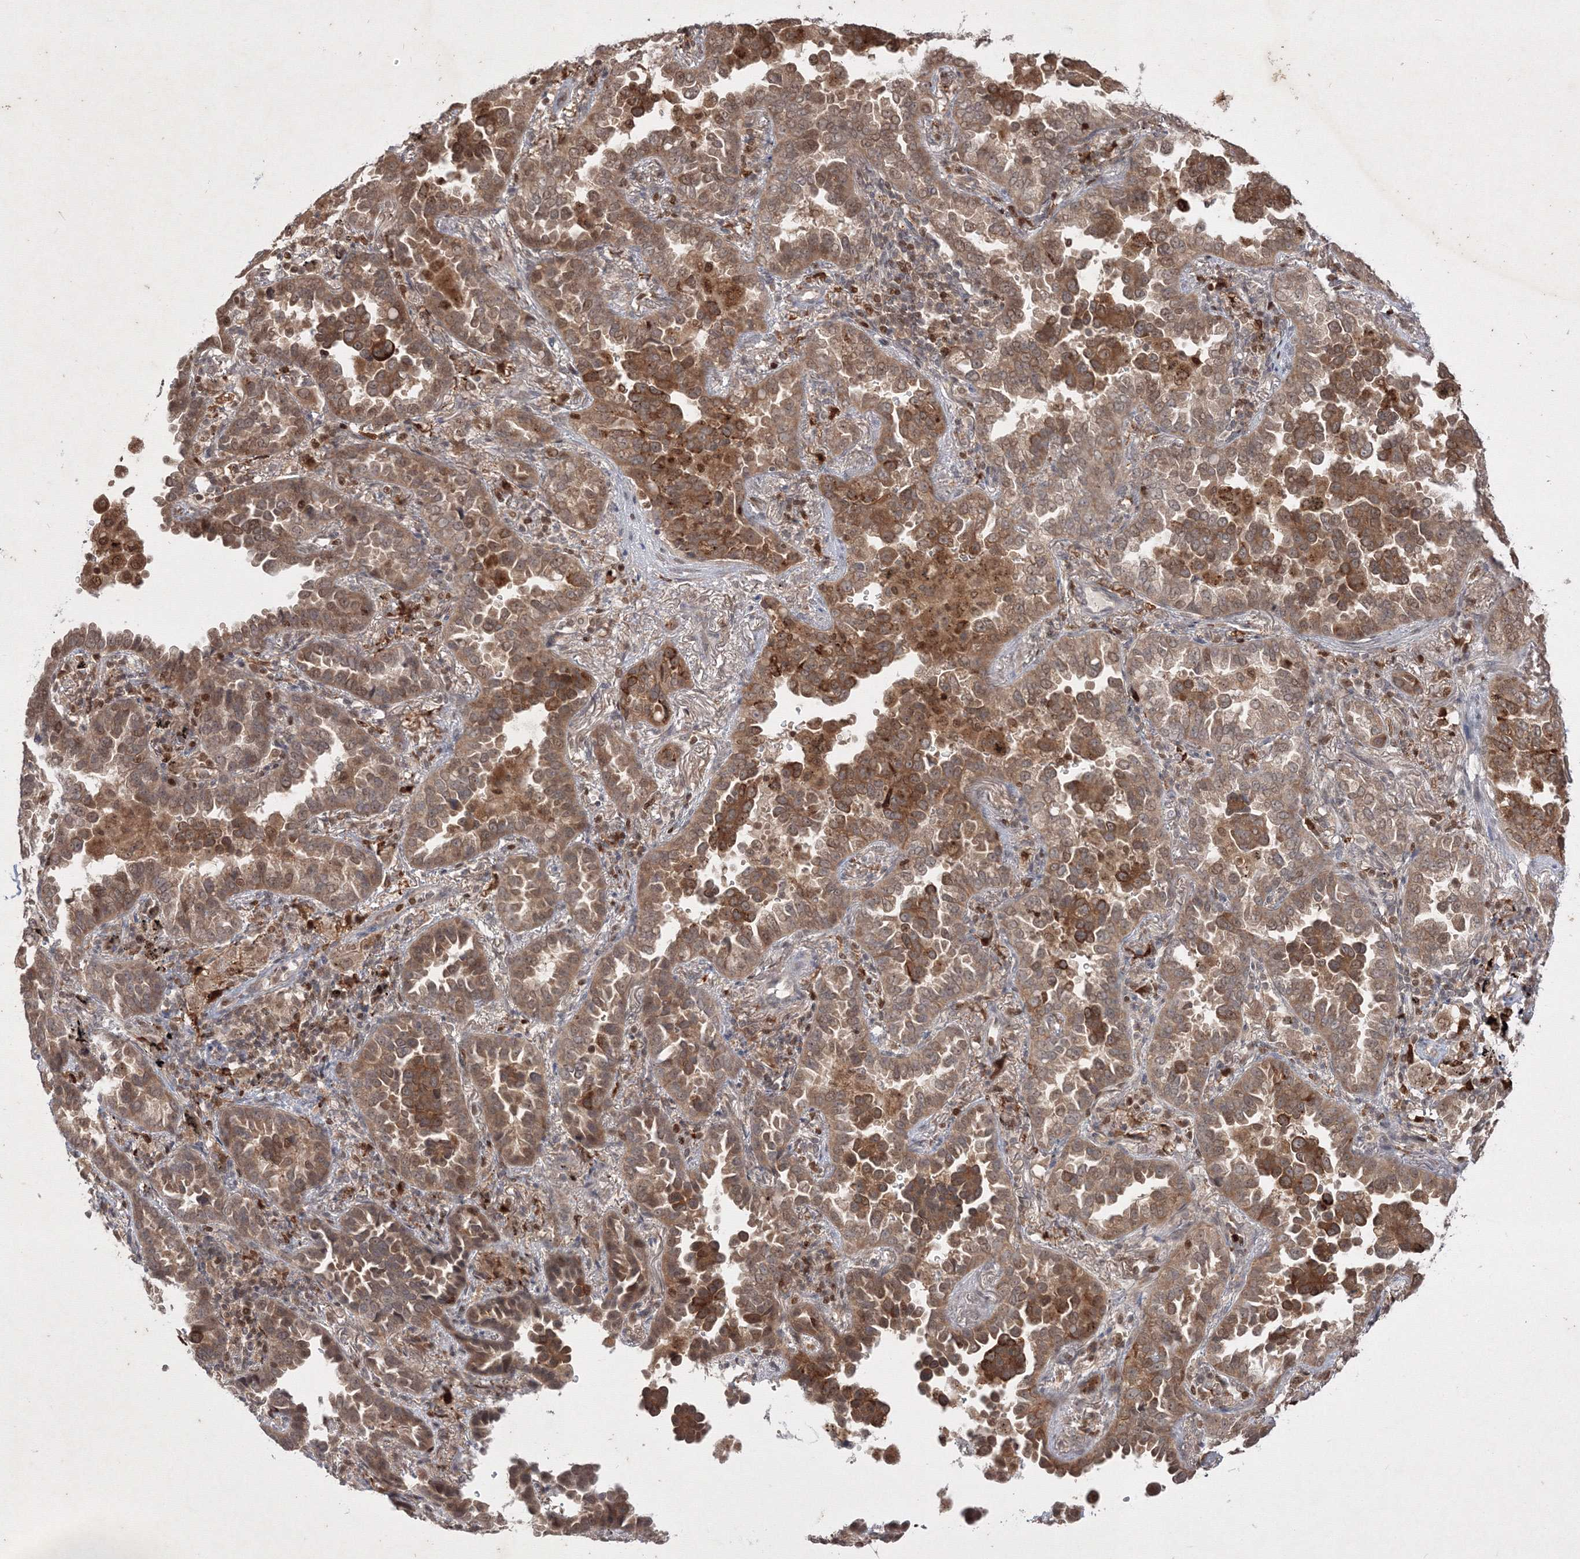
{"staining": {"intensity": "moderate", "quantity": ">75%", "location": "cytoplasmic/membranous"}, "tissue": "lung cancer", "cell_type": "Tumor cells", "image_type": "cancer", "snomed": [{"axis": "morphology", "description": "Normal tissue, NOS"}, {"axis": "morphology", "description": "Adenocarcinoma, NOS"}, {"axis": "topography", "description": "Lung"}], "caption": "Lung cancer (adenocarcinoma) was stained to show a protein in brown. There is medium levels of moderate cytoplasmic/membranous staining in about >75% of tumor cells.", "gene": "TAB1", "patient": {"sex": "male", "age": 59}}